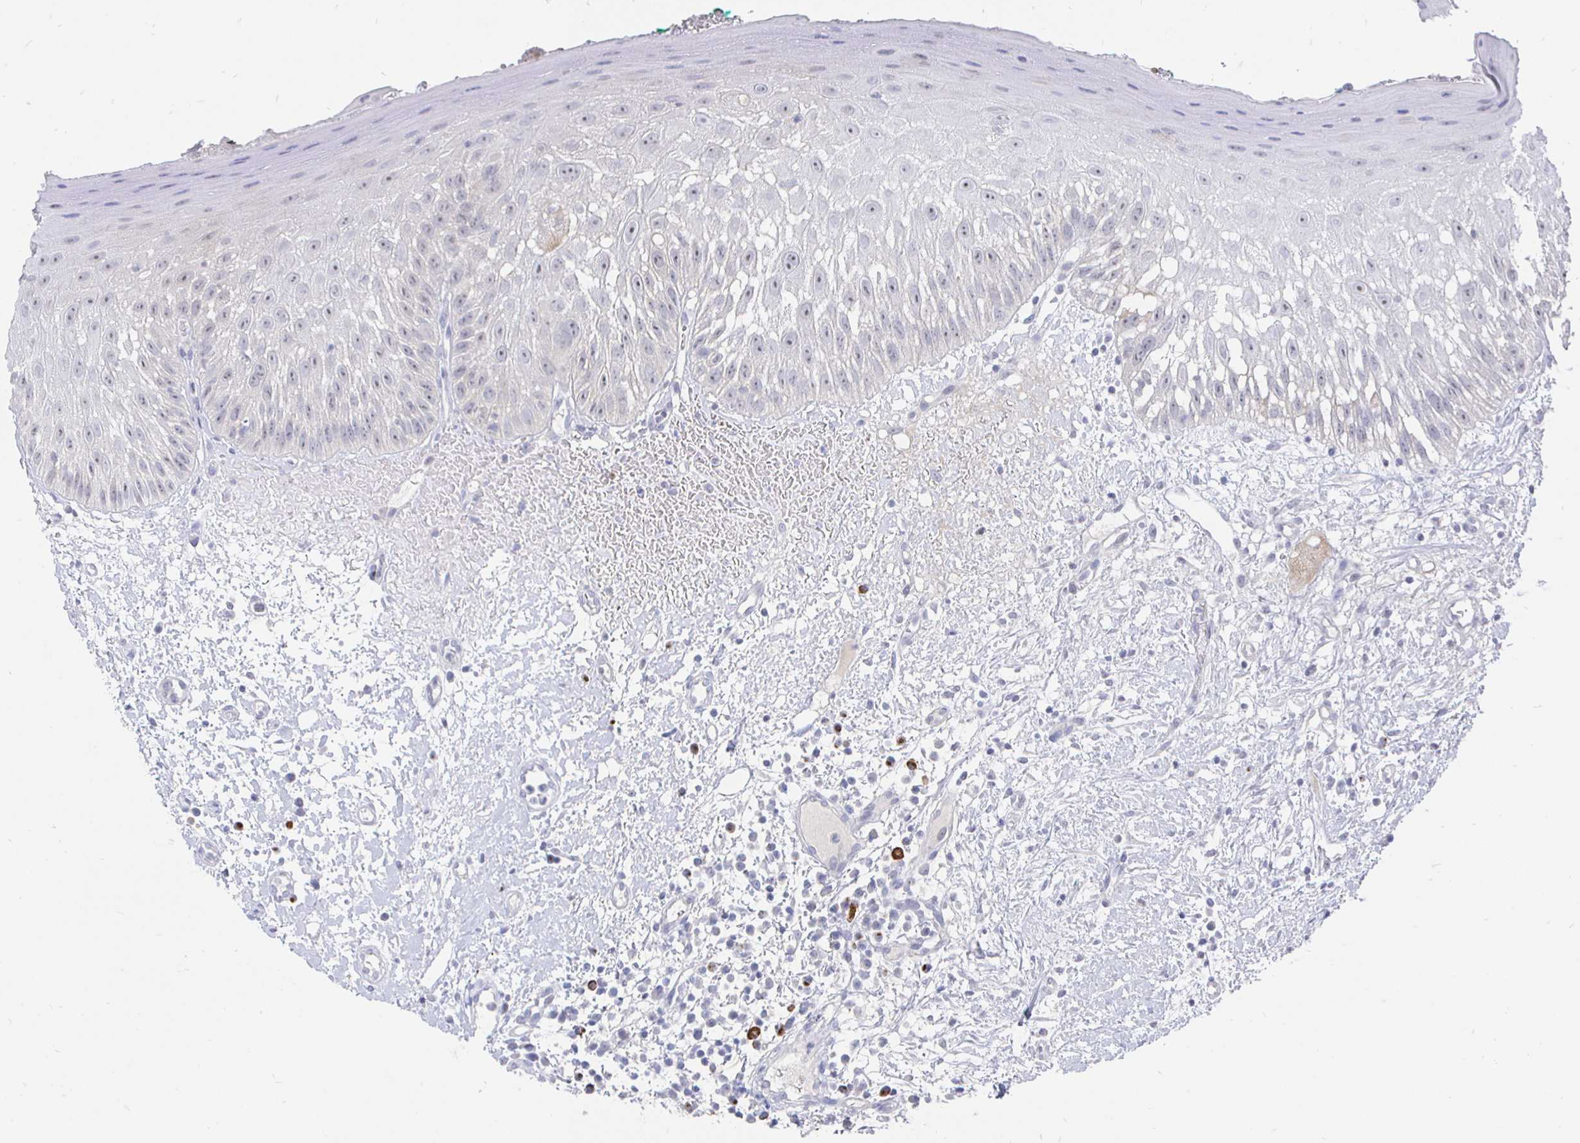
{"staining": {"intensity": "negative", "quantity": "none", "location": "none"}, "tissue": "oral mucosa", "cell_type": "Squamous epithelial cells", "image_type": "normal", "snomed": [{"axis": "morphology", "description": "Normal tissue, NOS"}, {"axis": "topography", "description": "Oral tissue"}, {"axis": "topography", "description": "Tounge, NOS"}], "caption": "Immunohistochemistry photomicrograph of normal oral mucosa: oral mucosa stained with DAB exhibits no significant protein staining in squamous epithelial cells.", "gene": "LRRC23", "patient": {"sex": "male", "age": 83}}